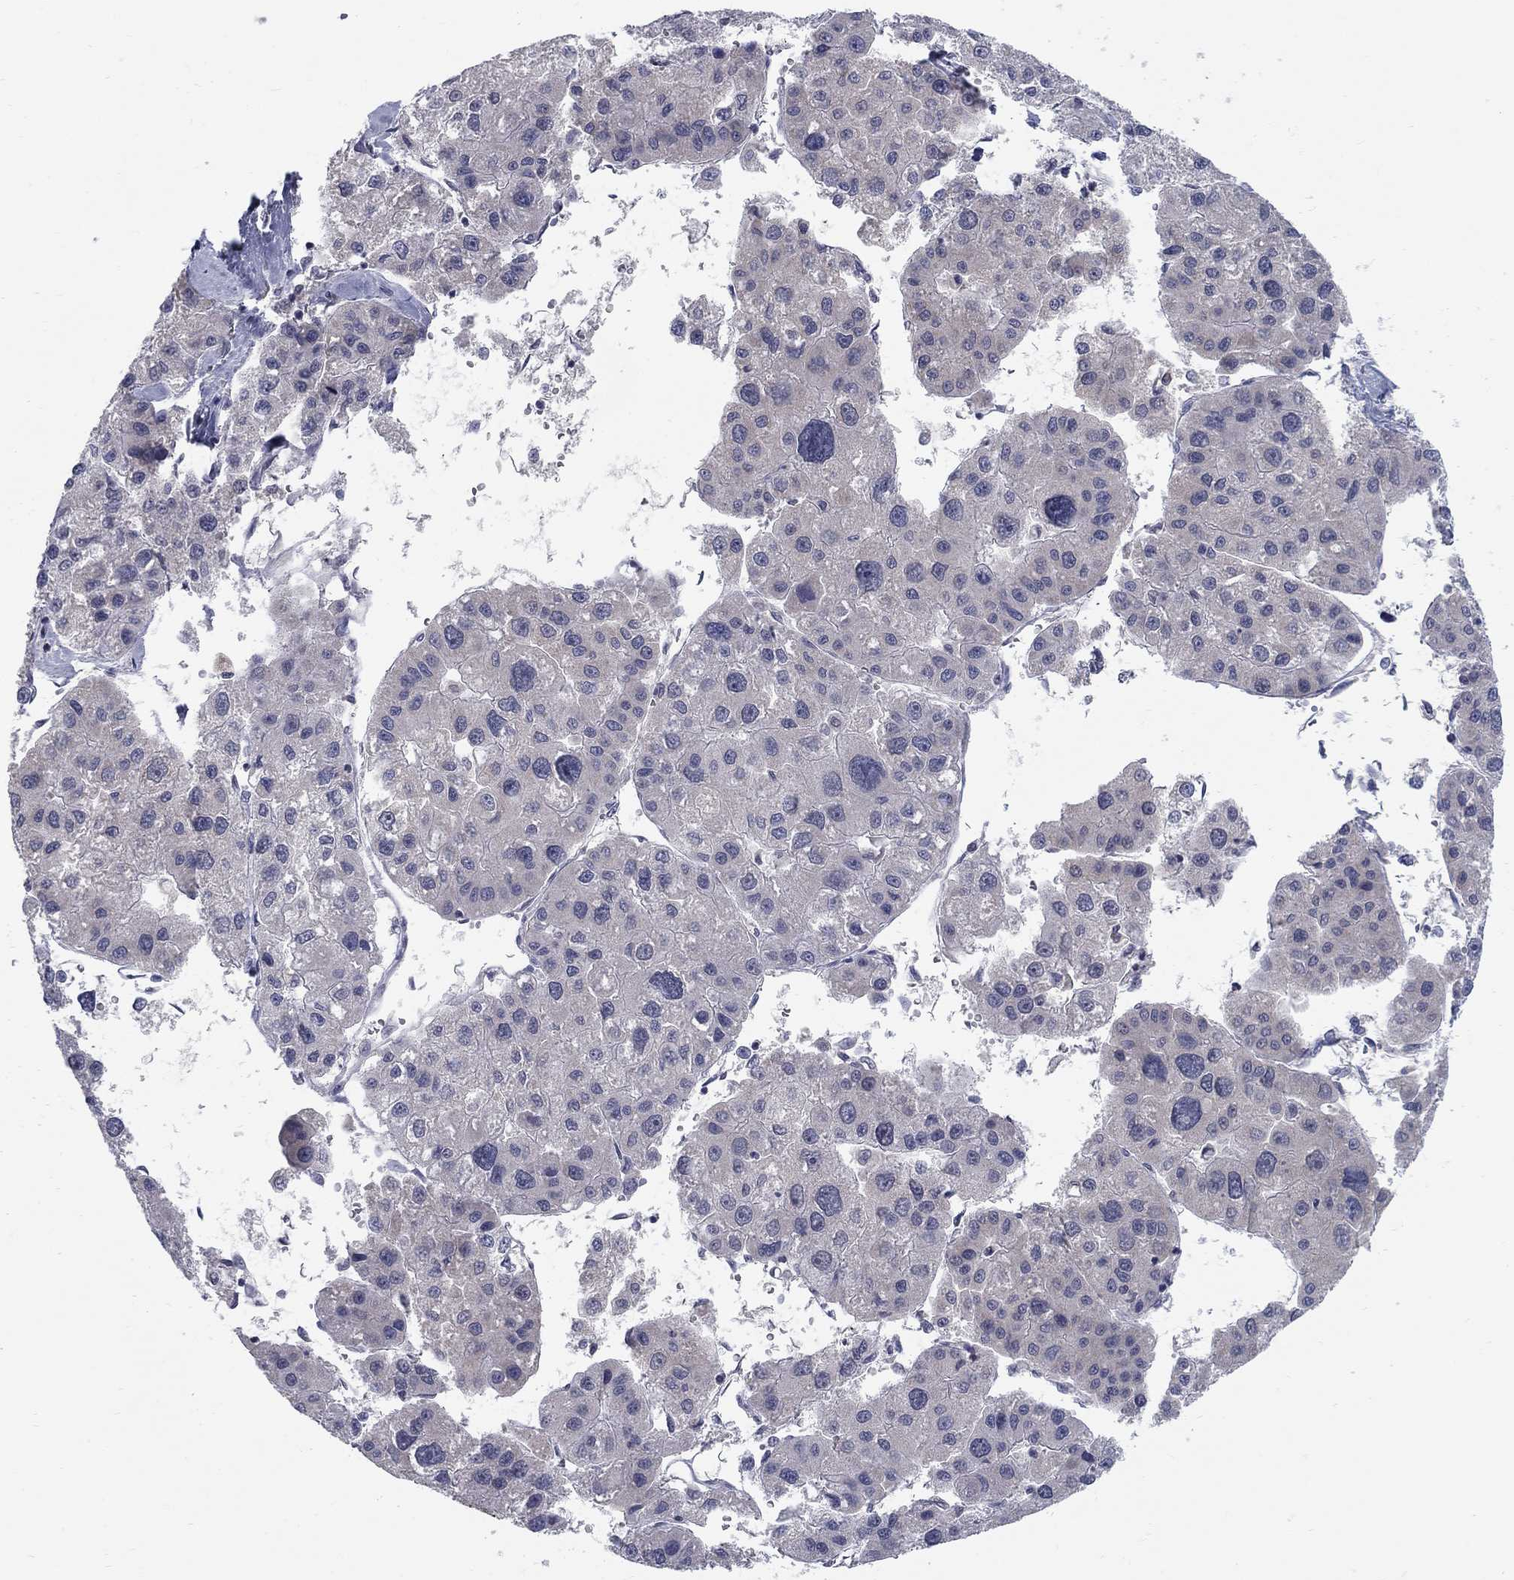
{"staining": {"intensity": "negative", "quantity": "none", "location": "none"}, "tissue": "liver cancer", "cell_type": "Tumor cells", "image_type": "cancer", "snomed": [{"axis": "morphology", "description": "Carcinoma, Hepatocellular, NOS"}, {"axis": "topography", "description": "Liver"}], "caption": "A photomicrograph of liver hepatocellular carcinoma stained for a protein exhibits no brown staining in tumor cells.", "gene": "GCFC2", "patient": {"sex": "male", "age": 73}}